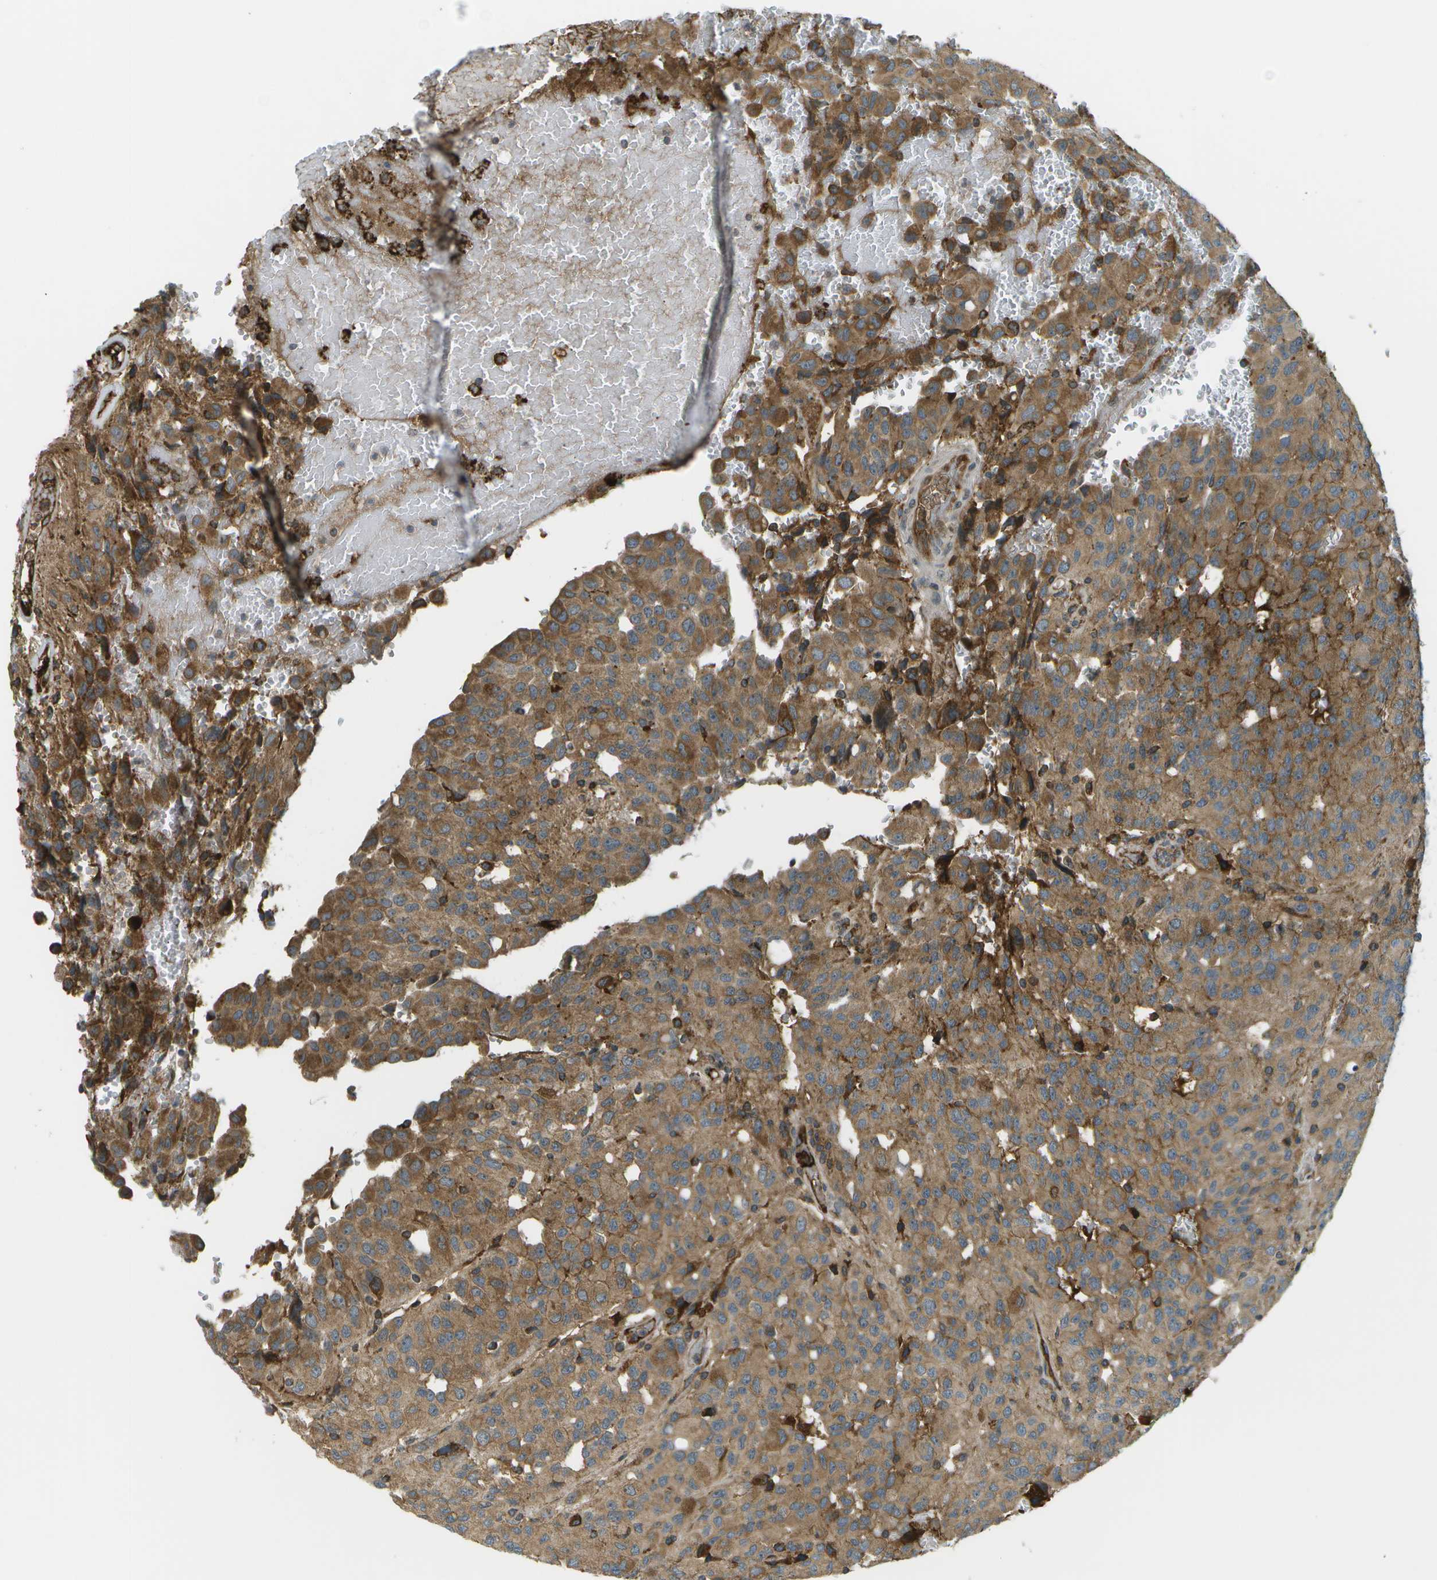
{"staining": {"intensity": "strong", "quantity": ">75%", "location": "cytoplasmic/membranous"}, "tissue": "glioma", "cell_type": "Tumor cells", "image_type": "cancer", "snomed": [{"axis": "morphology", "description": "Glioma, malignant, High grade"}, {"axis": "topography", "description": "Brain"}], "caption": "A histopathology image of human glioma stained for a protein reveals strong cytoplasmic/membranous brown staining in tumor cells.", "gene": "USP30", "patient": {"sex": "male", "age": 32}}